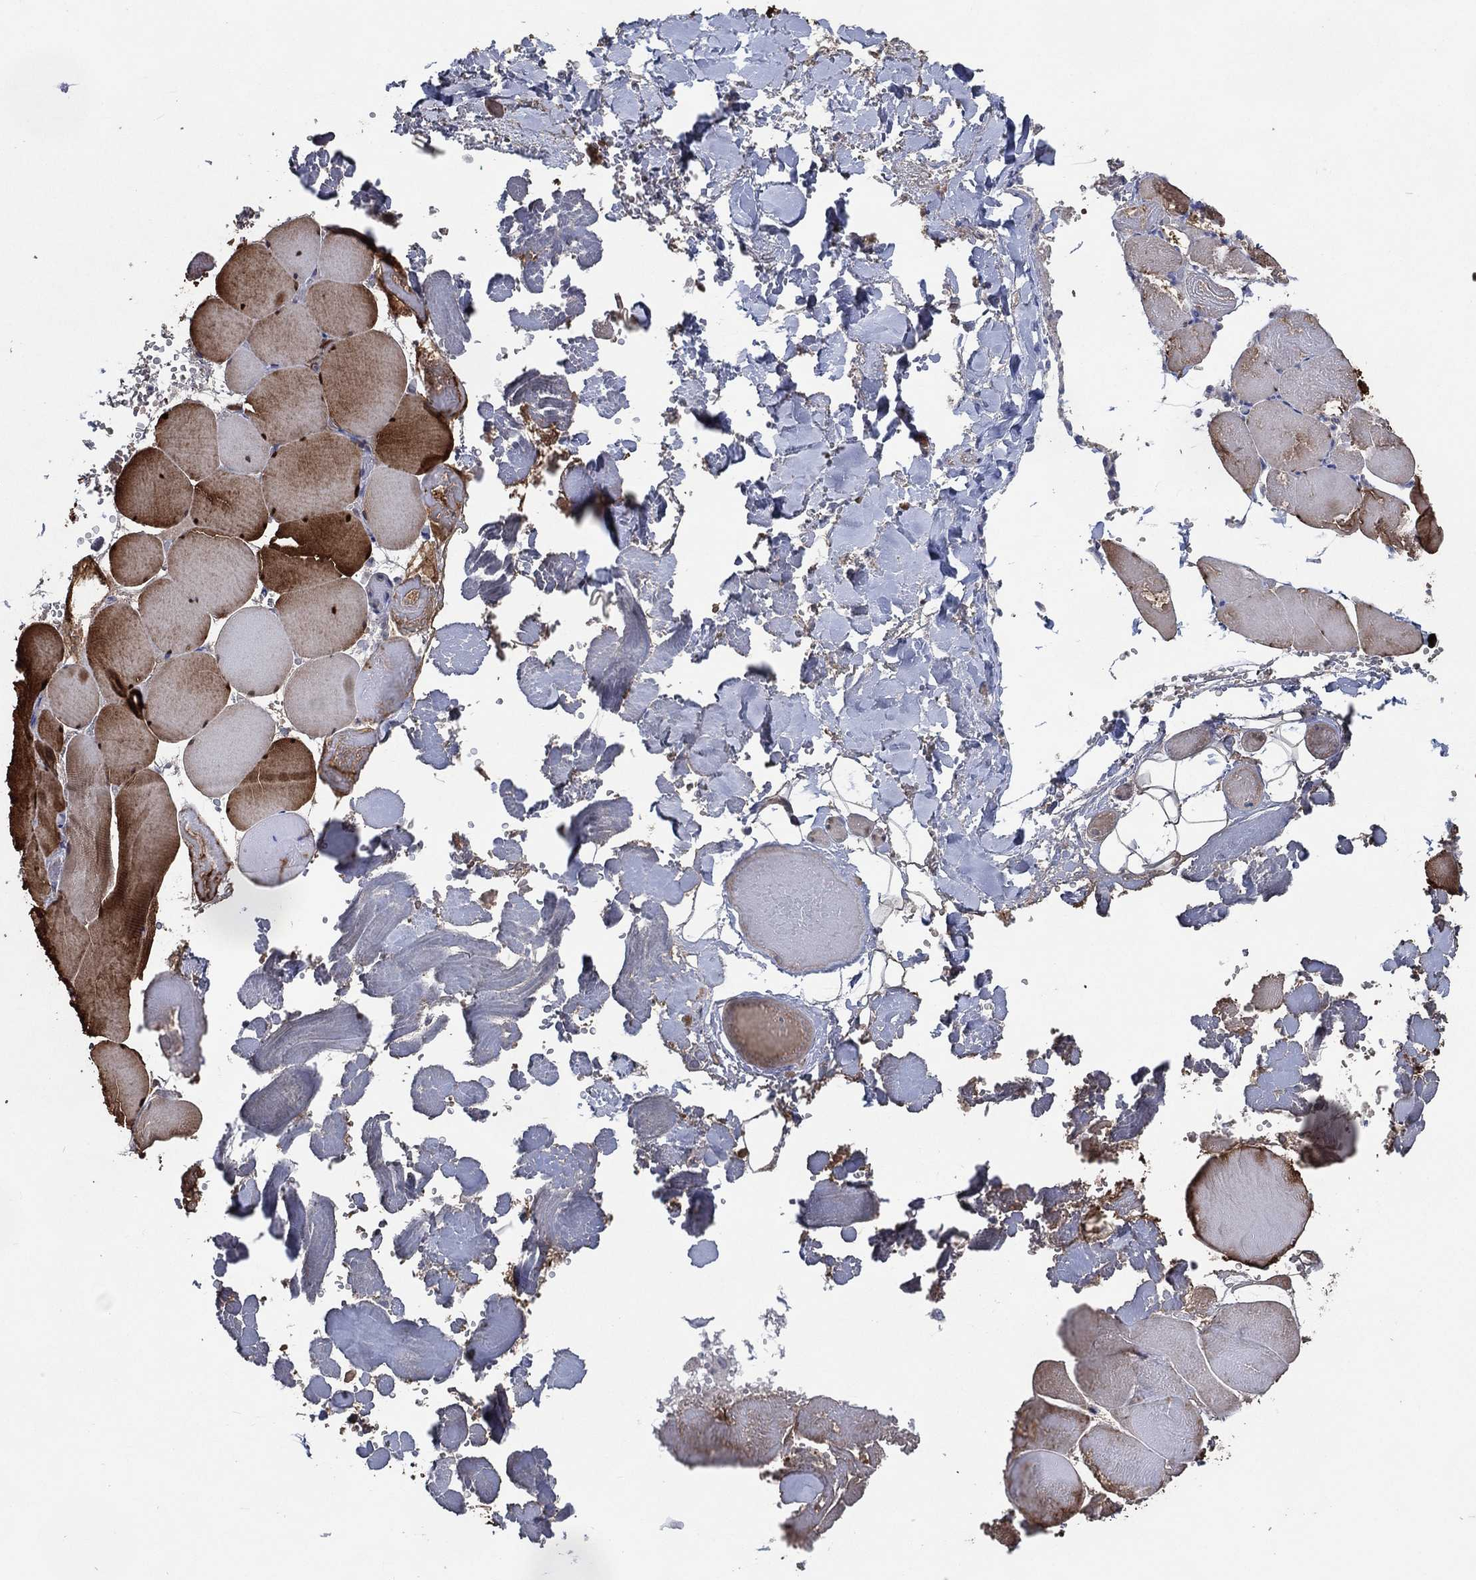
{"staining": {"intensity": "strong", "quantity": "25%-75%", "location": "cytoplasmic/membranous,nuclear"}, "tissue": "skeletal muscle", "cell_type": "Myocytes", "image_type": "normal", "snomed": [{"axis": "morphology", "description": "Normal tissue, NOS"}, {"axis": "morphology", "description": "Malignant melanoma, Metastatic site"}, {"axis": "topography", "description": "Skeletal muscle"}], "caption": "An image of skeletal muscle stained for a protein exhibits strong cytoplasmic/membranous,nuclear brown staining in myocytes. (DAB = brown stain, brightfield microscopy at high magnification).", "gene": "AK1", "patient": {"sex": "male", "age": 50}}